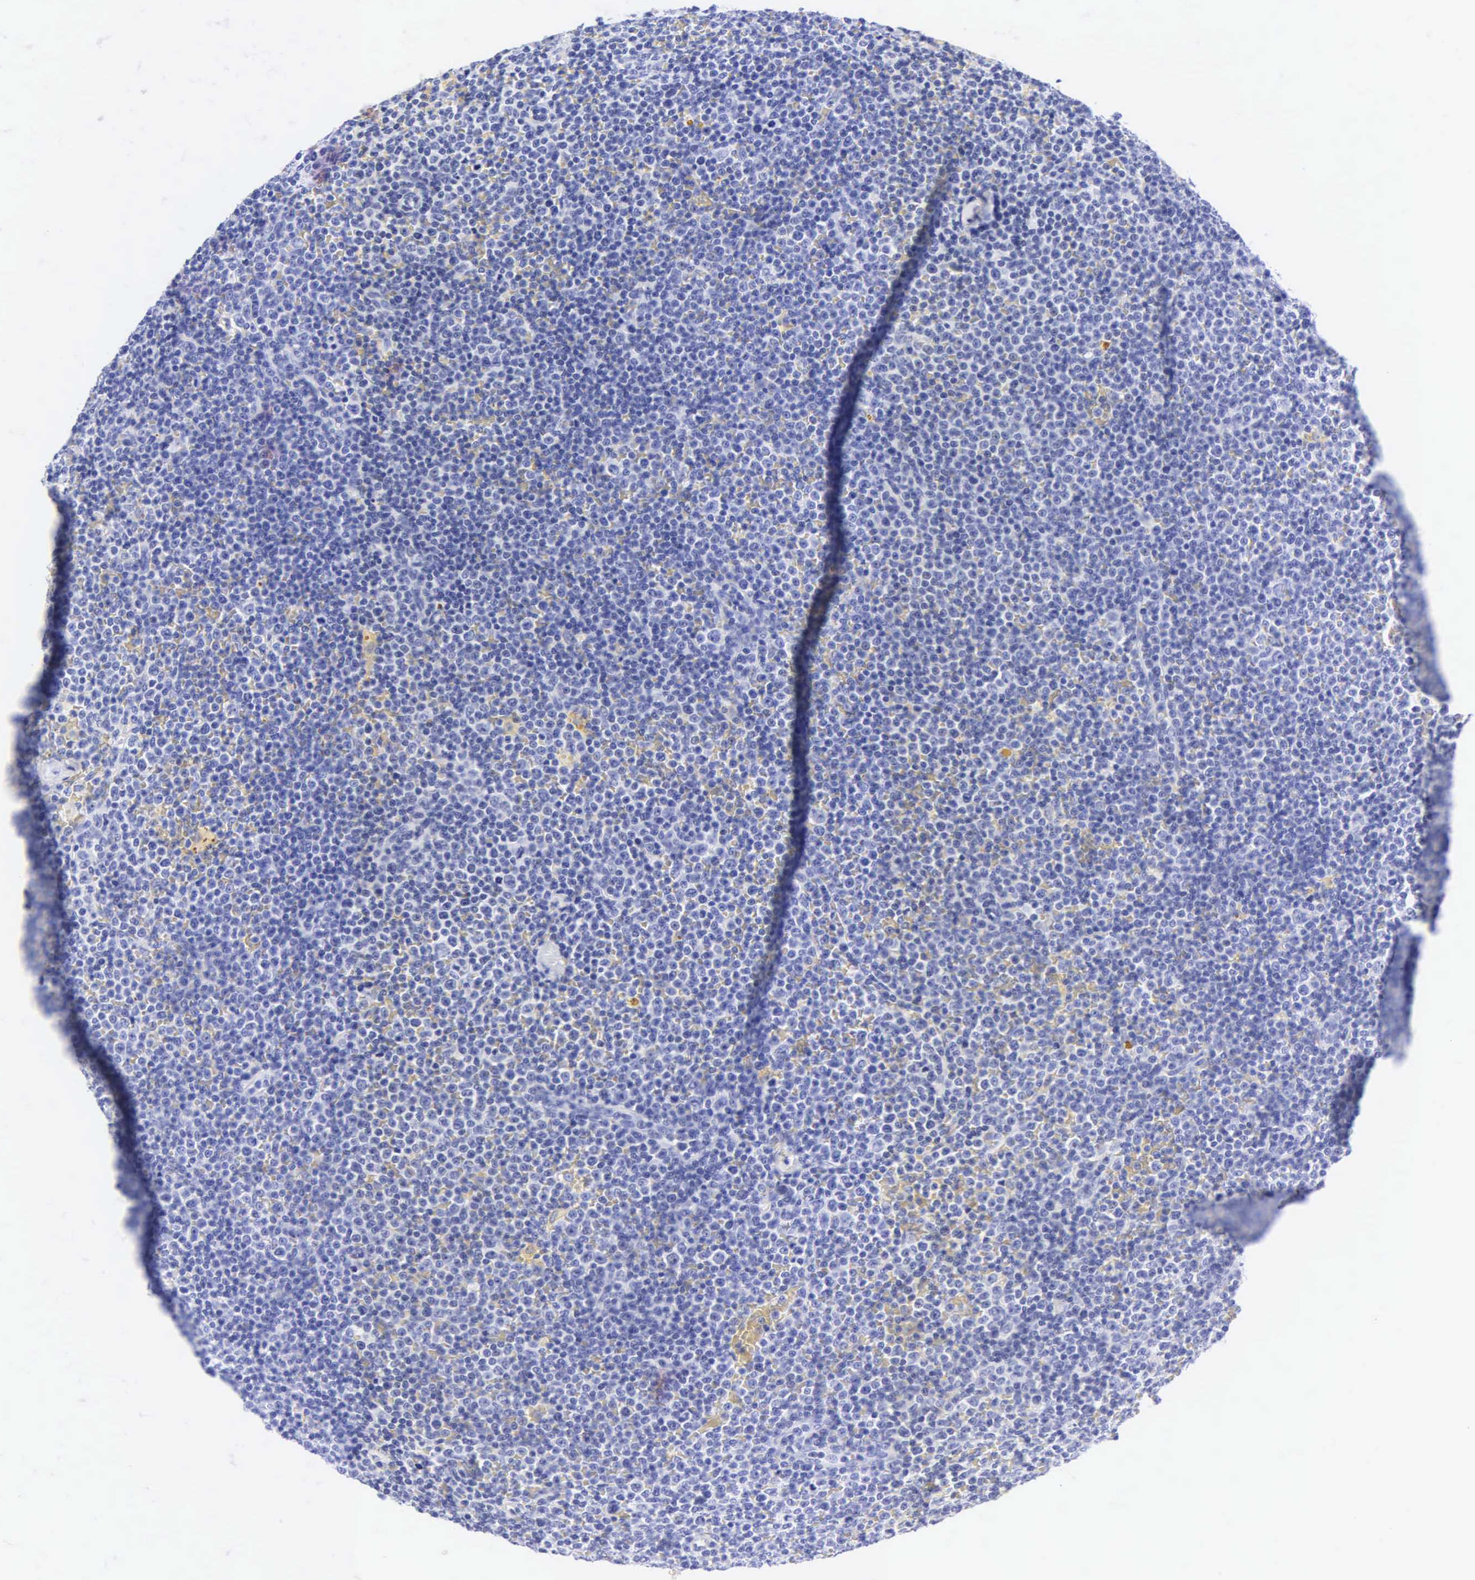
{"staining": {"intensity": "negative", "quantity": "none", "location": "none"}, "tissue": "lymphoma", "cell_type": "Tumor cells", "image_type": "cancer", "snomed": [{"axis": "morphology", "description": "Malignant lymphoma, non-Hodgkin's type, Low grade"}, {"axis": "topography", "description": "Lymph node"}], "caption": "DAB immunohistochemical staining of human malignant lymphoma, non-Hodgkin's type (low-grade) displays no significant staining in tumor cells.", "gene": "KRT20", "patient": {"sex": "male", "age": 50}}